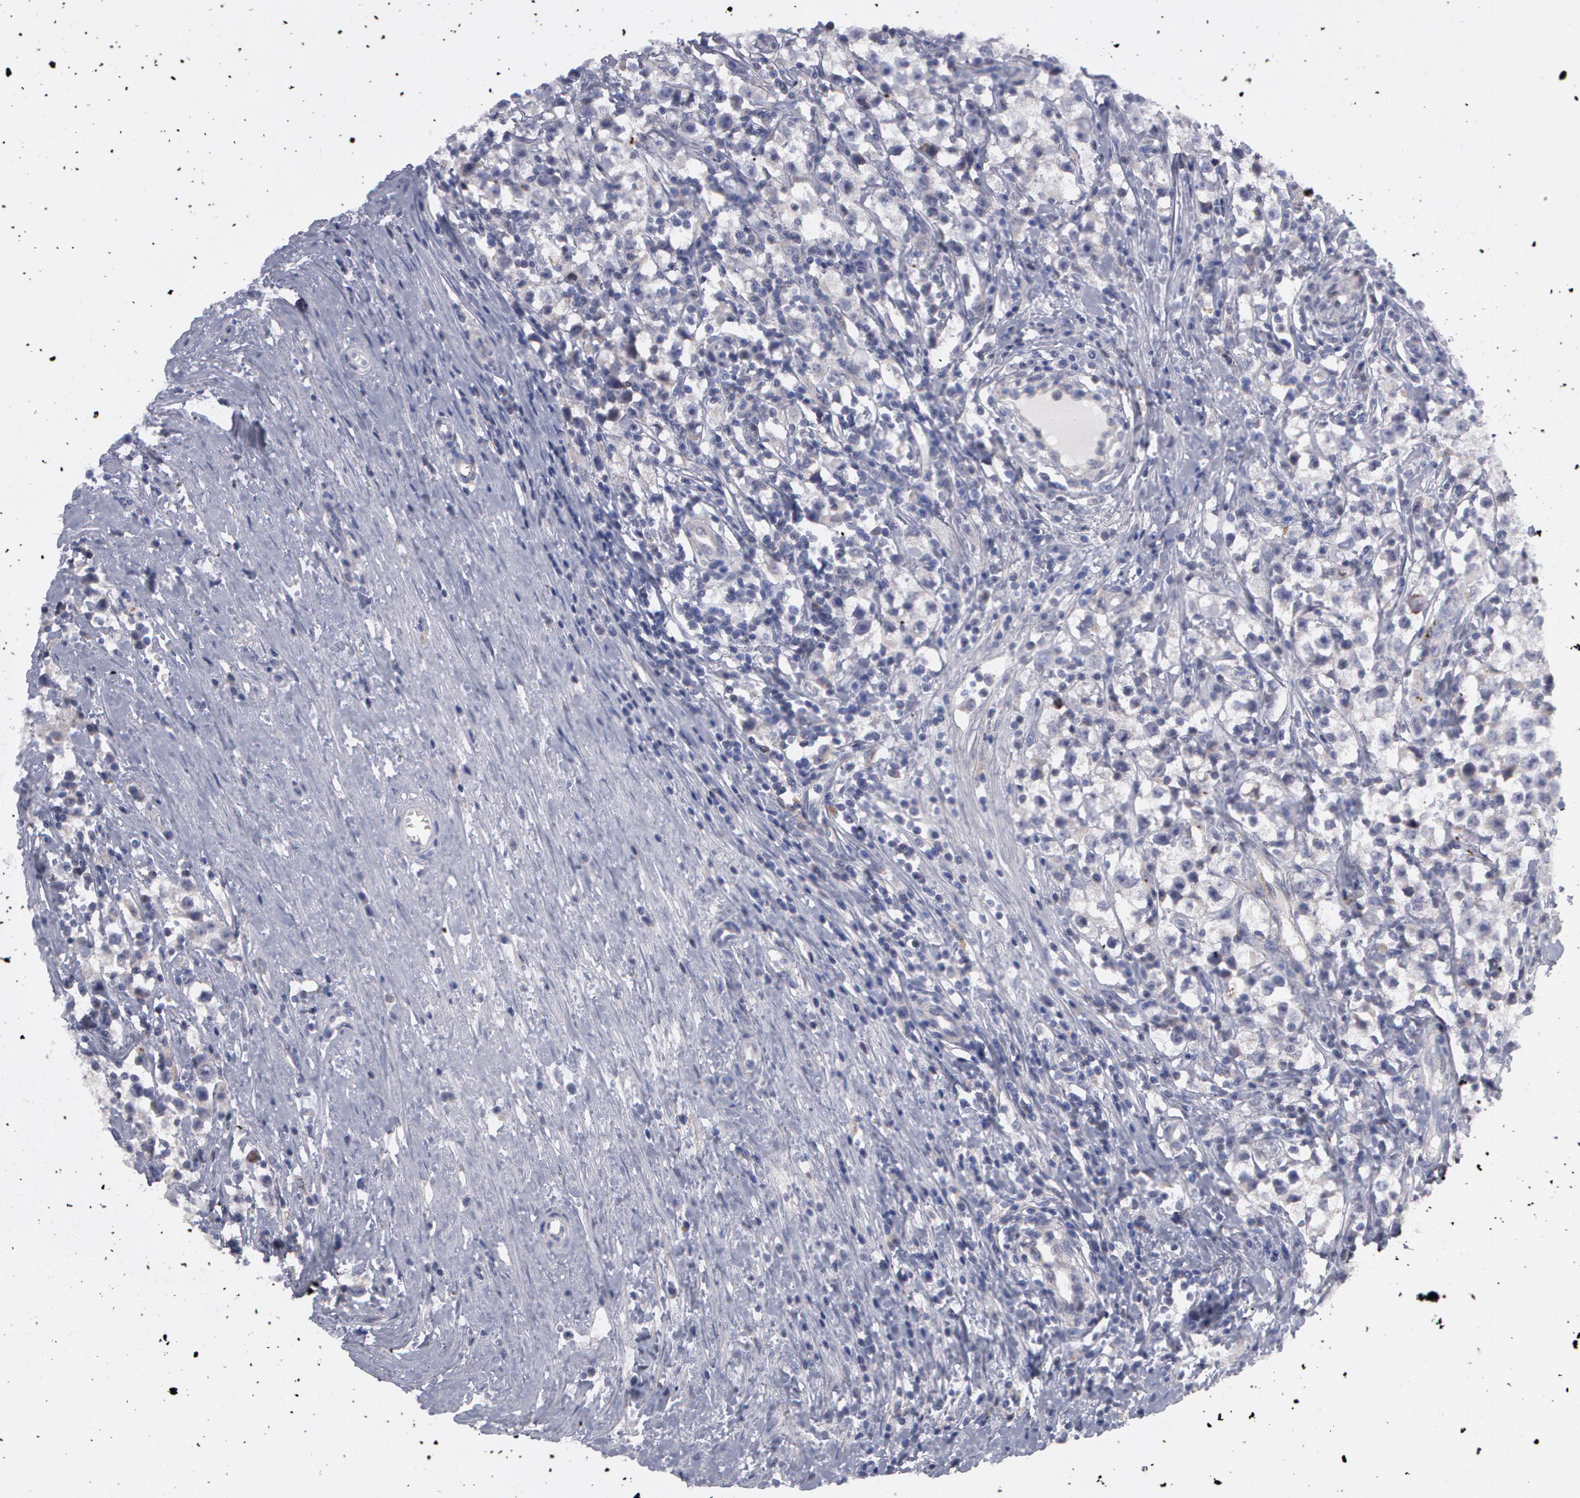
{"staining": {"intensity": "negative", "quantity": "none", "location": "none"}, "tissue": "testis cancer", "cell_type": "Tumor cells", "image_type": "cancer", "snomed": [{"axis": "morphology", "description": "Seminoma, NOS"}, {"axis": "topography", "description": "Testis"}], "caption": "Immunohistochemistry of human testis seminoma reveals no staining in tumor cells.", "gene": "ERBB2", "patient": {"sex": "male", "age": 35}}